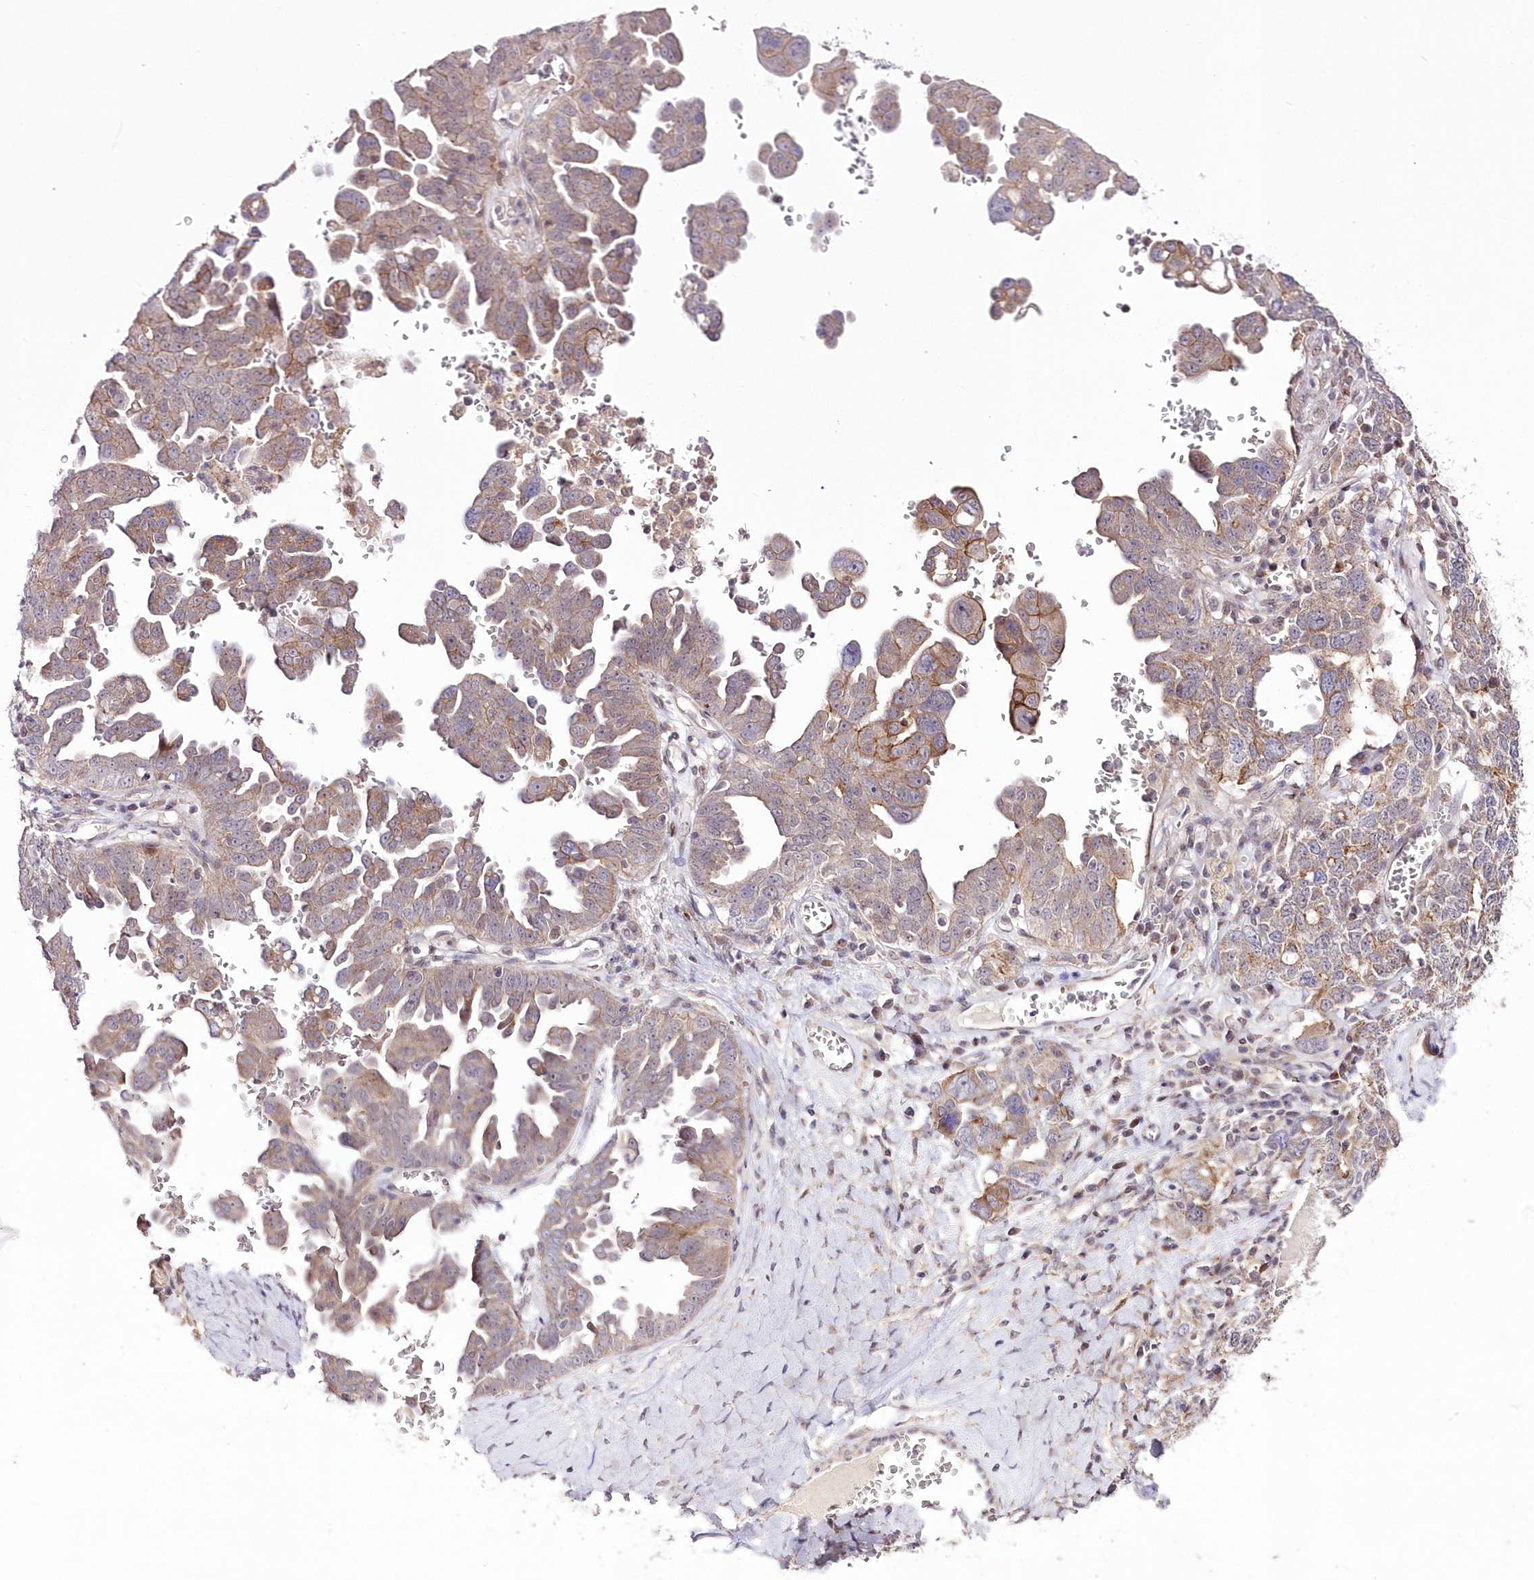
{"staining": {"intensity": "moderate", "quantity": "25%-75%", "location": "cytoplasmic/membranous"}, "tissue": "ovarian cancer", "cell_type": "Tumor cells", "image_type": "cancer", "snomed": [{"axis": "morphology", "description": "Carcinoma, endometroid"}, {"axis": "topography", "description": "Ovary"}], "caption": "An immunohistochemistry (IHC) photomicrograph of neoplastic tissue is shown. Protein staining in brown highlights moderate cytoplasmic/membranous positivity in ovarian cancer (endometroid carcinoma) within tumor cells.", "gene": "FAM241B", "patient": {"sex": "female", "age": 62}}